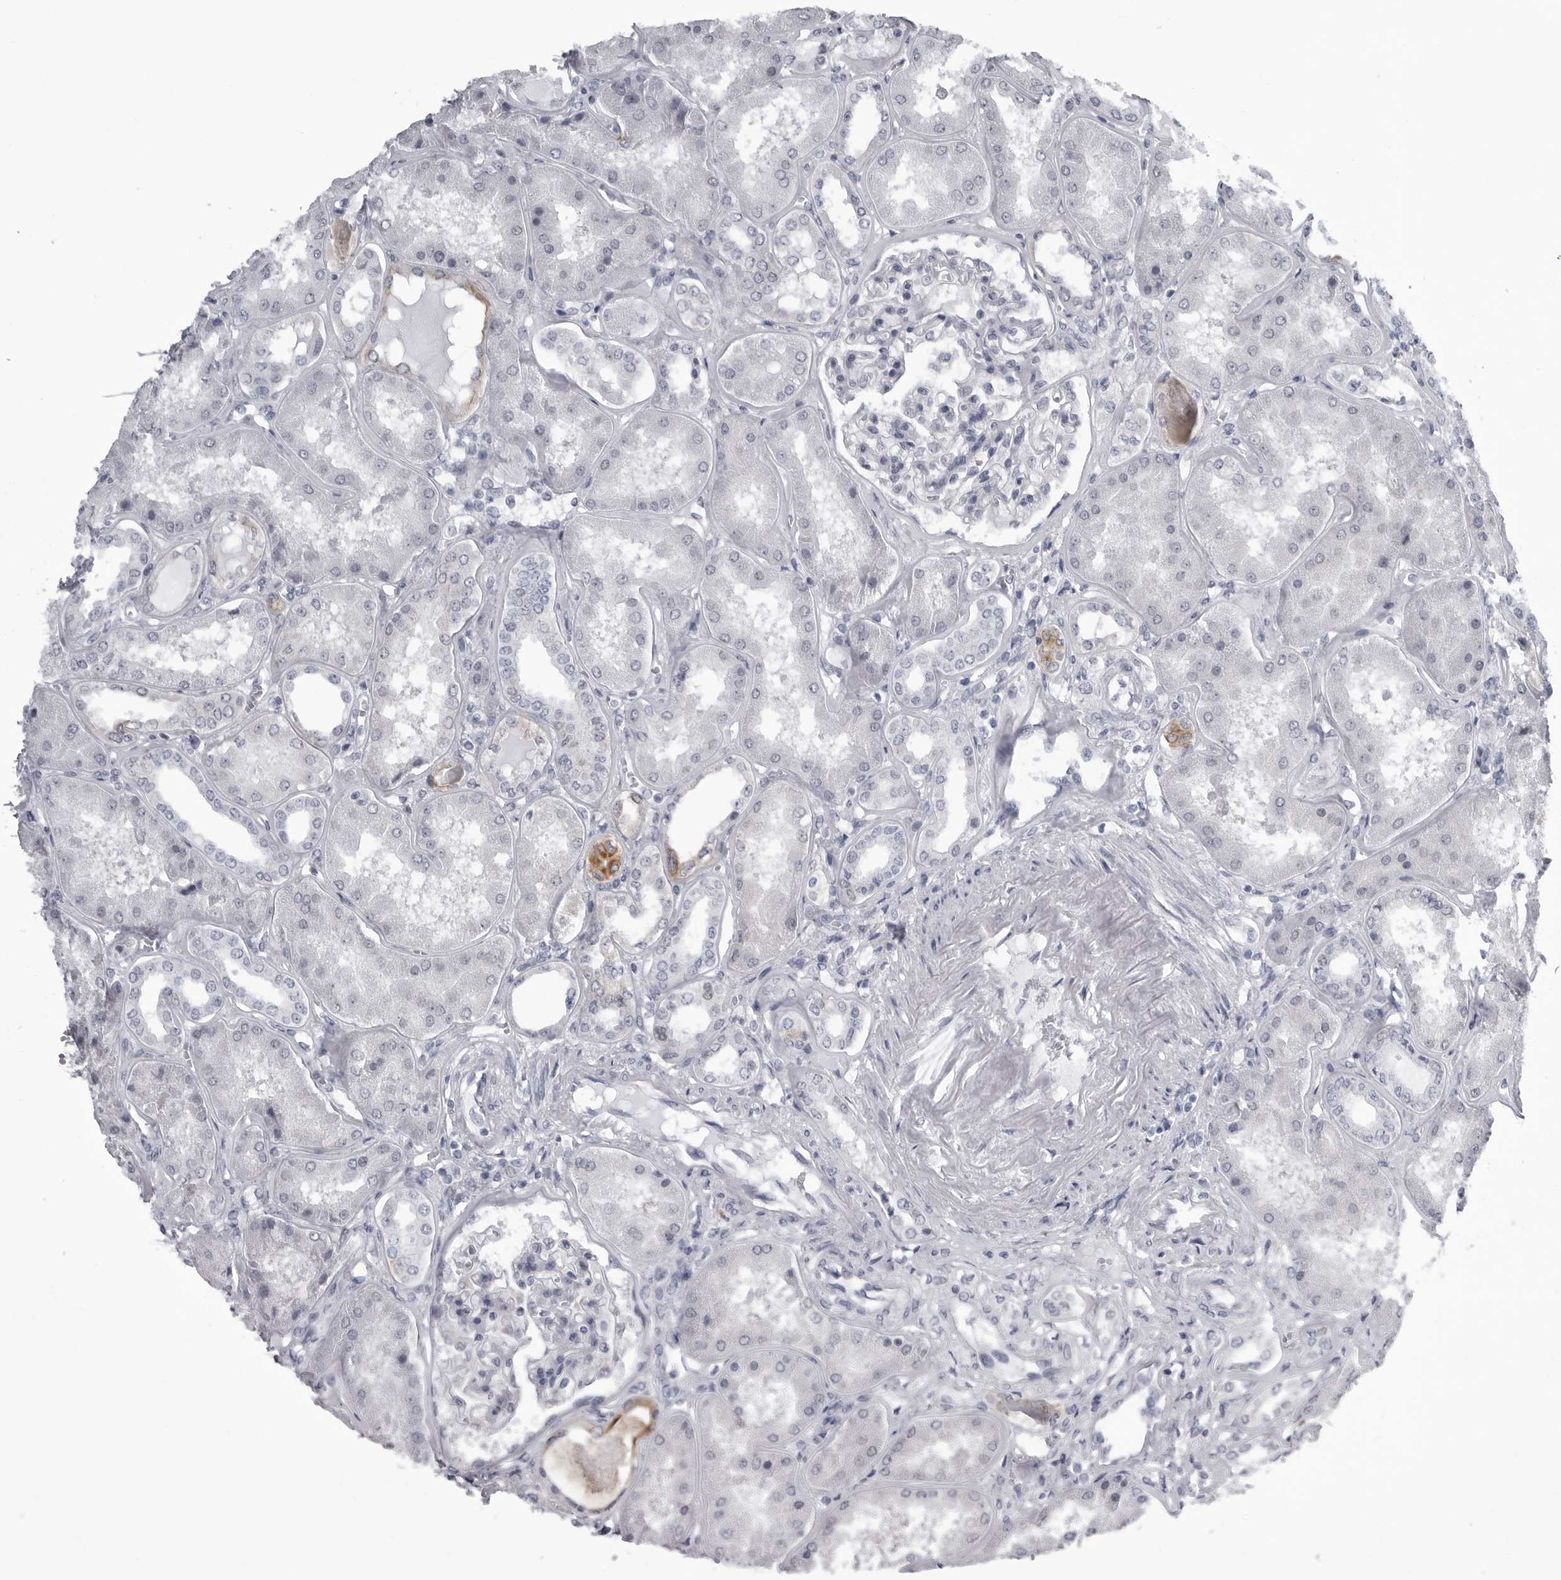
{"staining": {"intensity": "negative", "quantity": "none", "location": "none"}, "tissue": "kidney", "cell_type": "Cells in glomeruli", "image_type": "normal", "snomed": [{"axis": "morphology", "description": "Normal tissue, NOS"}, {"axis": "topography", "description": "Kidney"}], "caption": "Immunohistochemistry micrograph of normal kidney stained for a protein (brown), which displays no staining in cells in glomeruli.", "gene": "MYOC", "patient": {"sex": "female", "age": 56}}